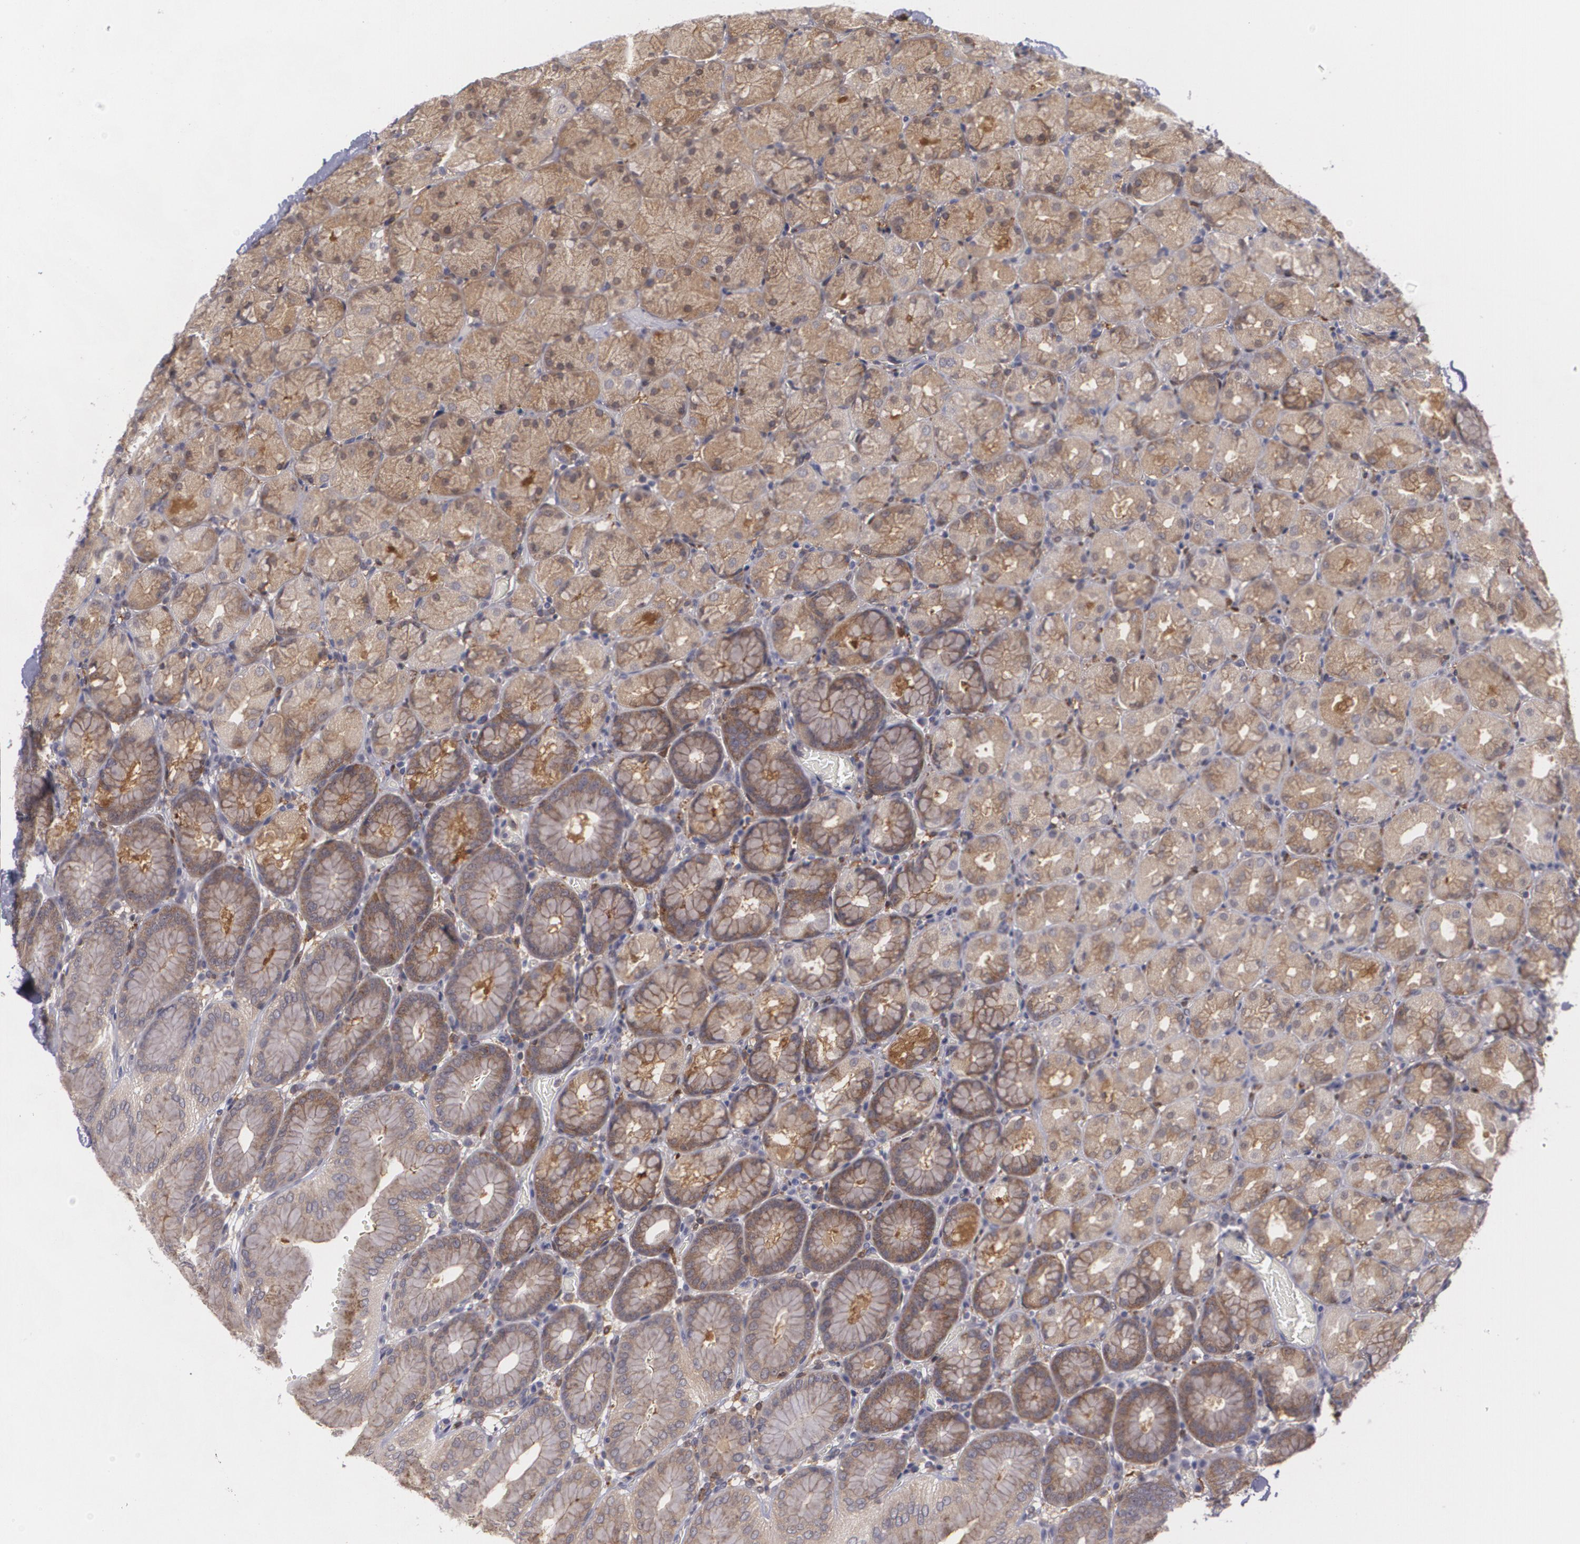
{"staining": {"intensity": "moderate", "quantity": ">75%", "location": "cytoplasmic/membranous"}, "tissue": "stomach", "cell_type": "Glandular cells", "image_type": "normal", "snomed": [{"axis": "morphology", "description": "Normal tissue, NOS"}, {"axis": "topography", "description": "Stomach, upper"}, {"axis": "topography", "description": "Stomach"}], "caption": "IHC of unremarkable stomach demonstrates medium levels of moderate cytoplasmic/membranous expression in about >75% of glandular cells.", "gene": "BIN1", "patient": {"sex": "male", "age": 76}}